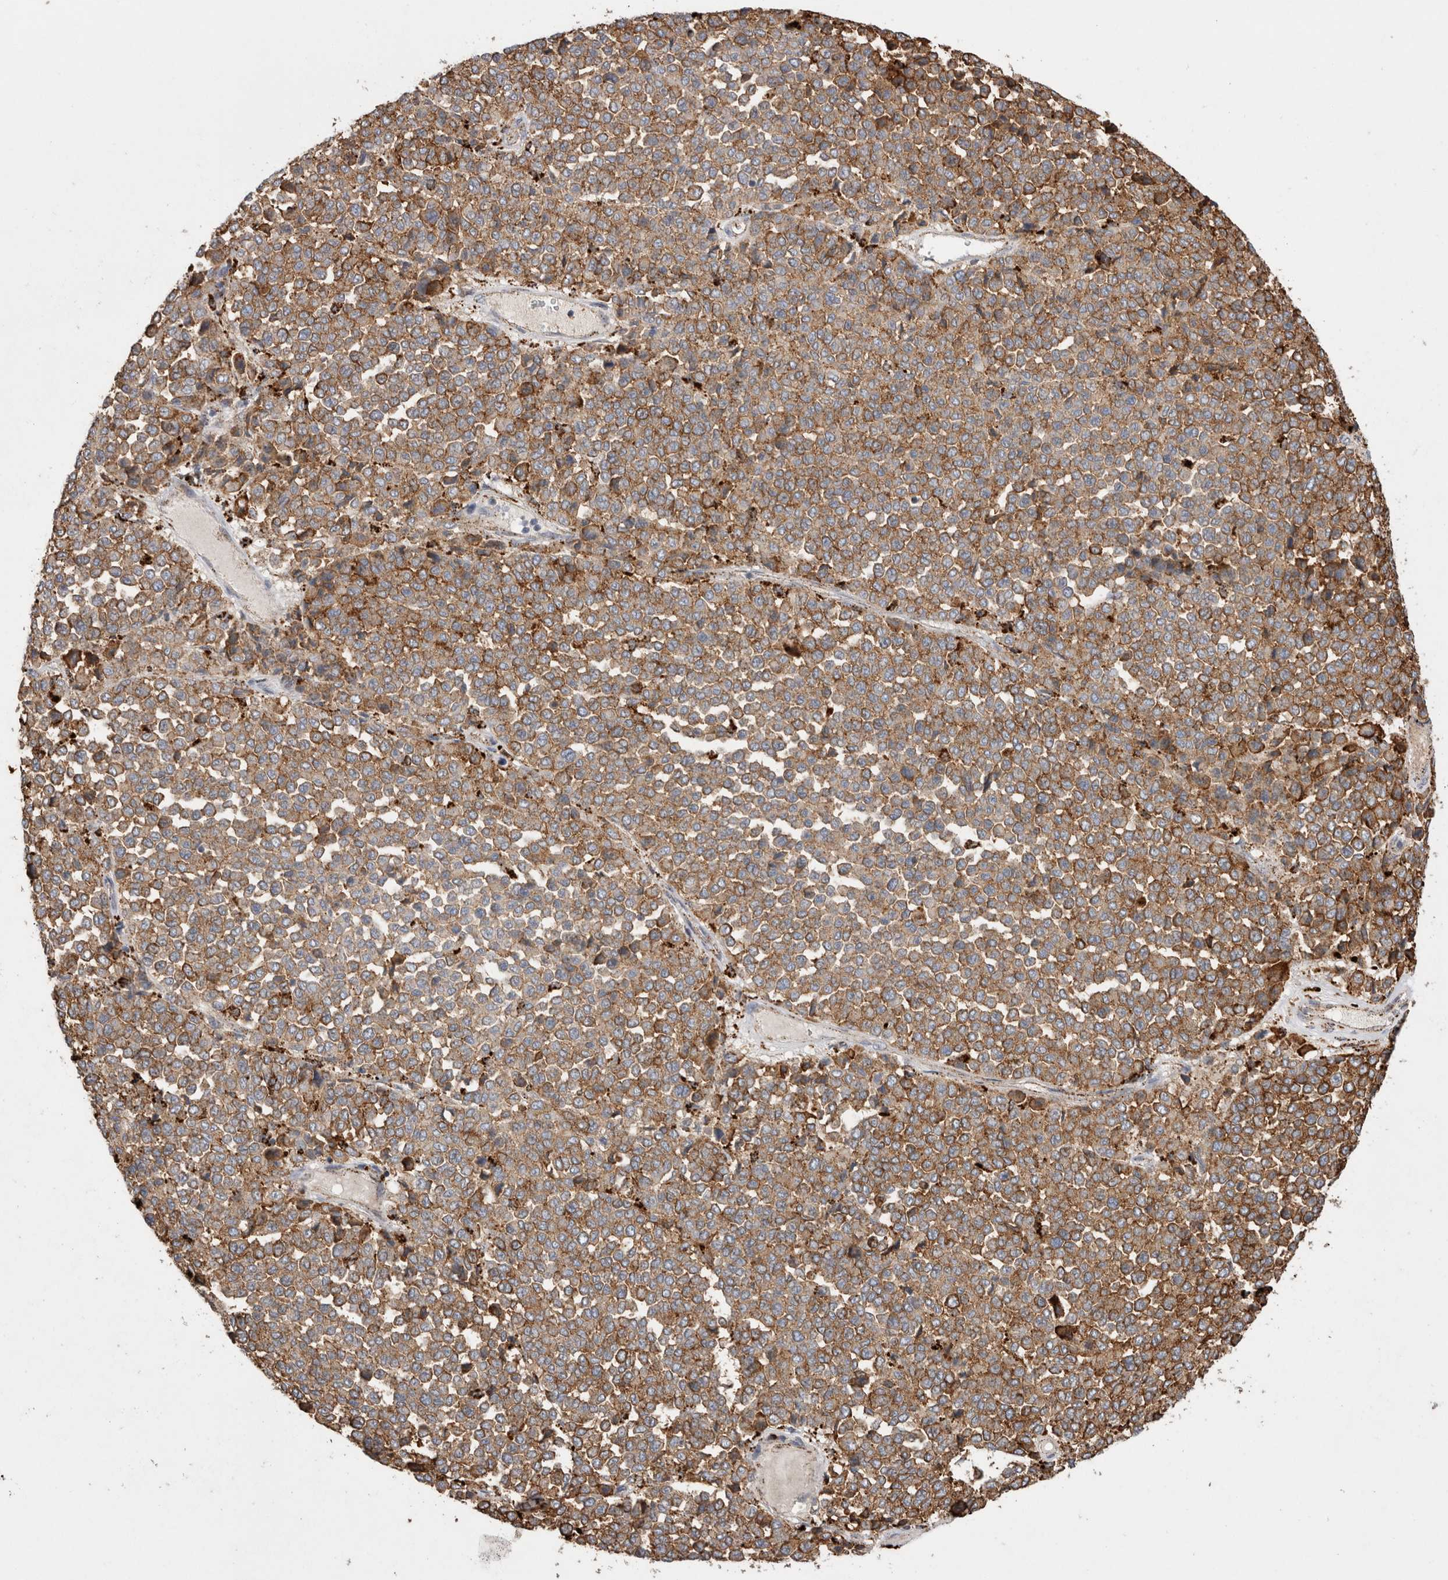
{"staining": {"intensity": "moderate", "quantity": ">75%", "location": "cytoplasmic/membranous"}, "tissue": "melanoma", "cell_type": "Tumor cells", "image_type": "cancer", "snomed": [{"axis": "morphology", "description": "Malignant melanoma, Metastatic site"}, {"axis": "topography", "description": "Pancreas"}], "caption": "Tumor cells show moderate cytoplasmic/membranous positivity in approximately >75% of cells in malignant melanoma (metastatic site).", "gene": "CTSA", "patient": {"sex": "female", "age": 30}}